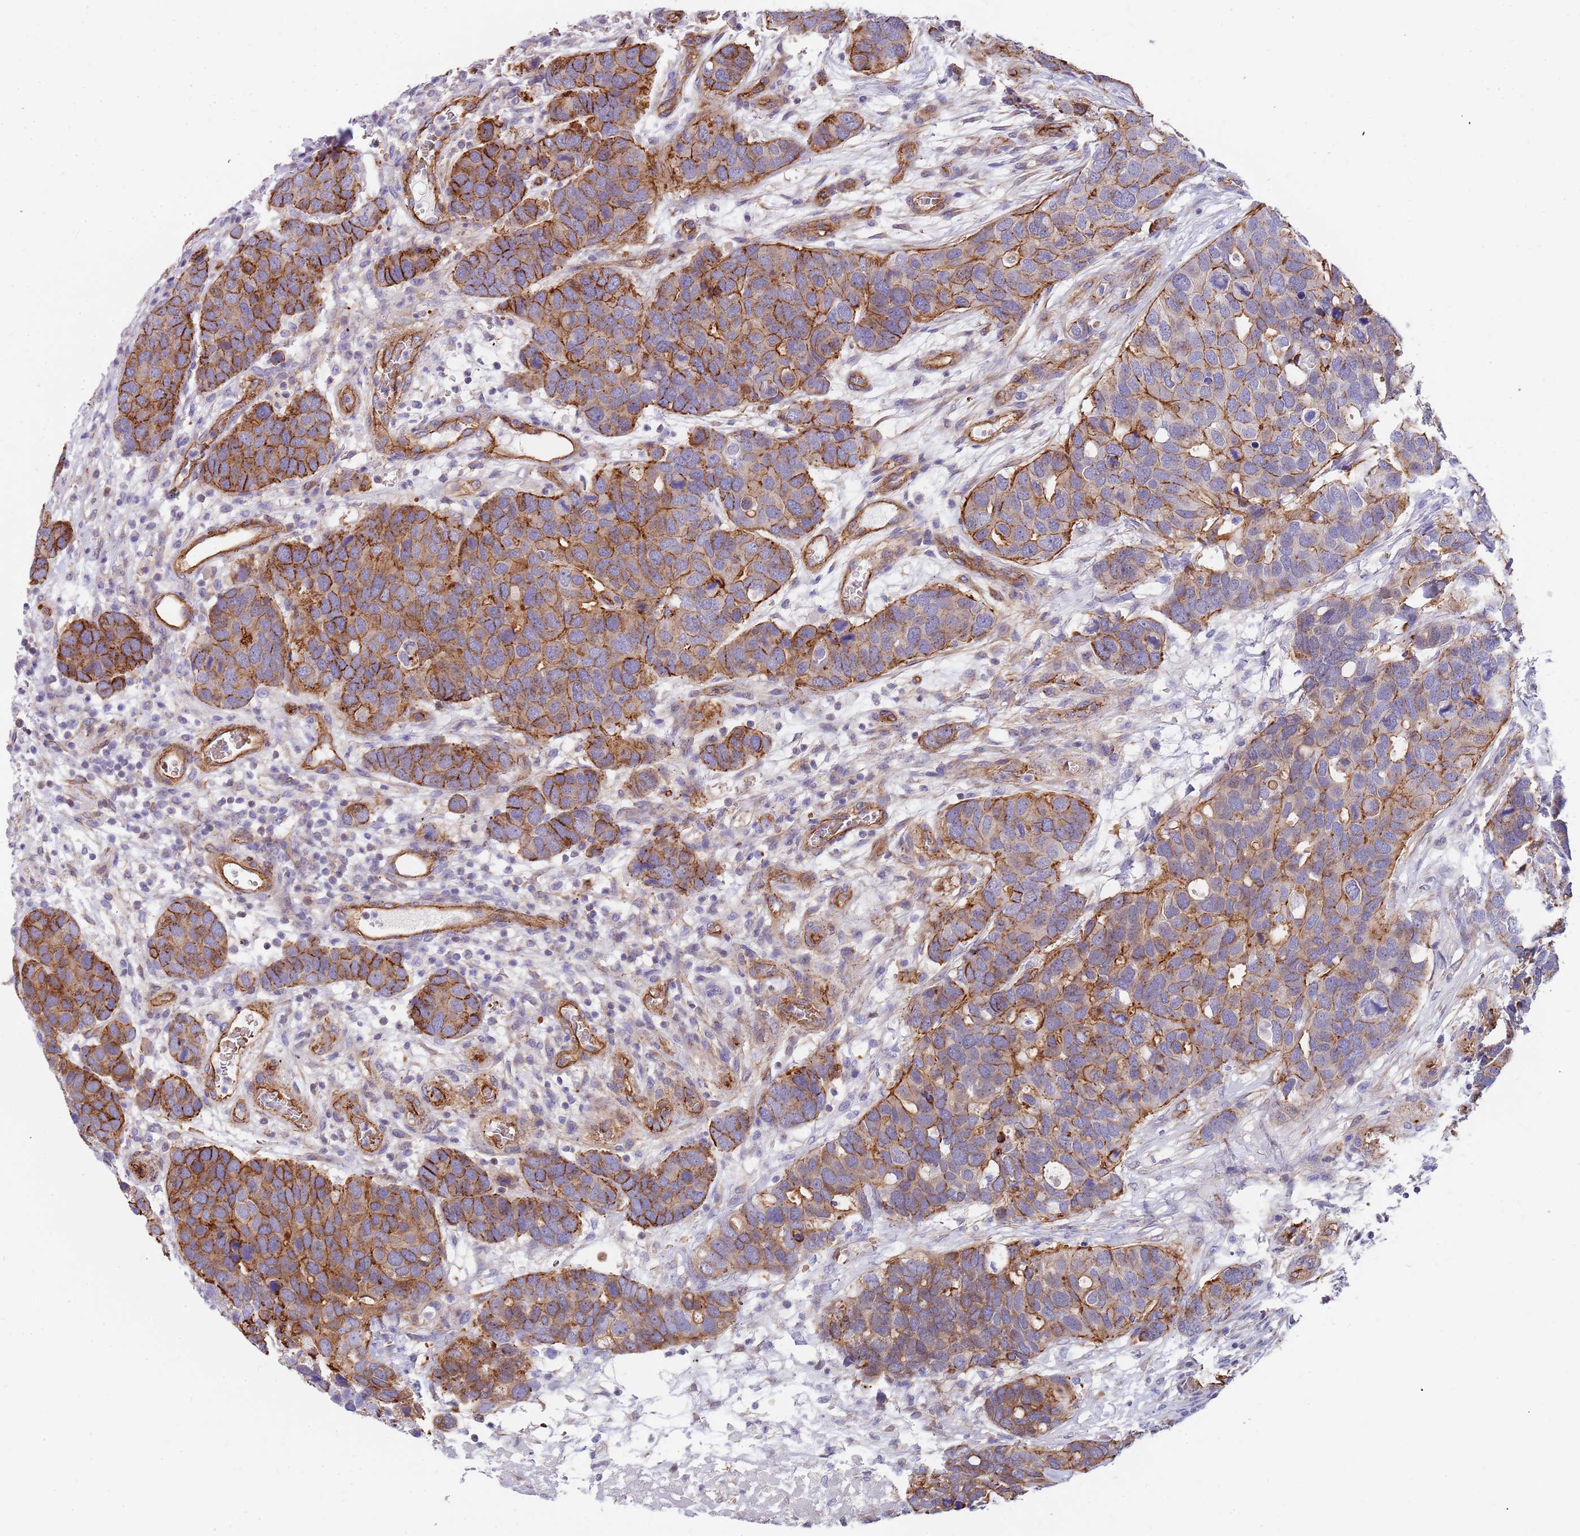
{"staining": {"intensity": "strong", "quantity": "25%-75%", "location": "cytoplasmic/membranous"}, "tissue": "breast cancer", "cell_type": "Tumor cells", "image_type": "cancer", "snomed": [{"axis": "morphology", "description": "Duct carcinoma"}, {"axis": "topography", "description": "Breast"}], "caption": "Breast cancer was stained to show a protein in brown. There is high levels of strong cytoplasmic/membranous staining in about 25%-75% of tumor cells. The staining is performed using DAB (3,3'-diaminobenzidine) brown chromogen to label protein expression. The nuclei are counter-stained blue using hematoxylin.", "gene": "GFRAL", "patient": {"sex": "female", "age": 83}}